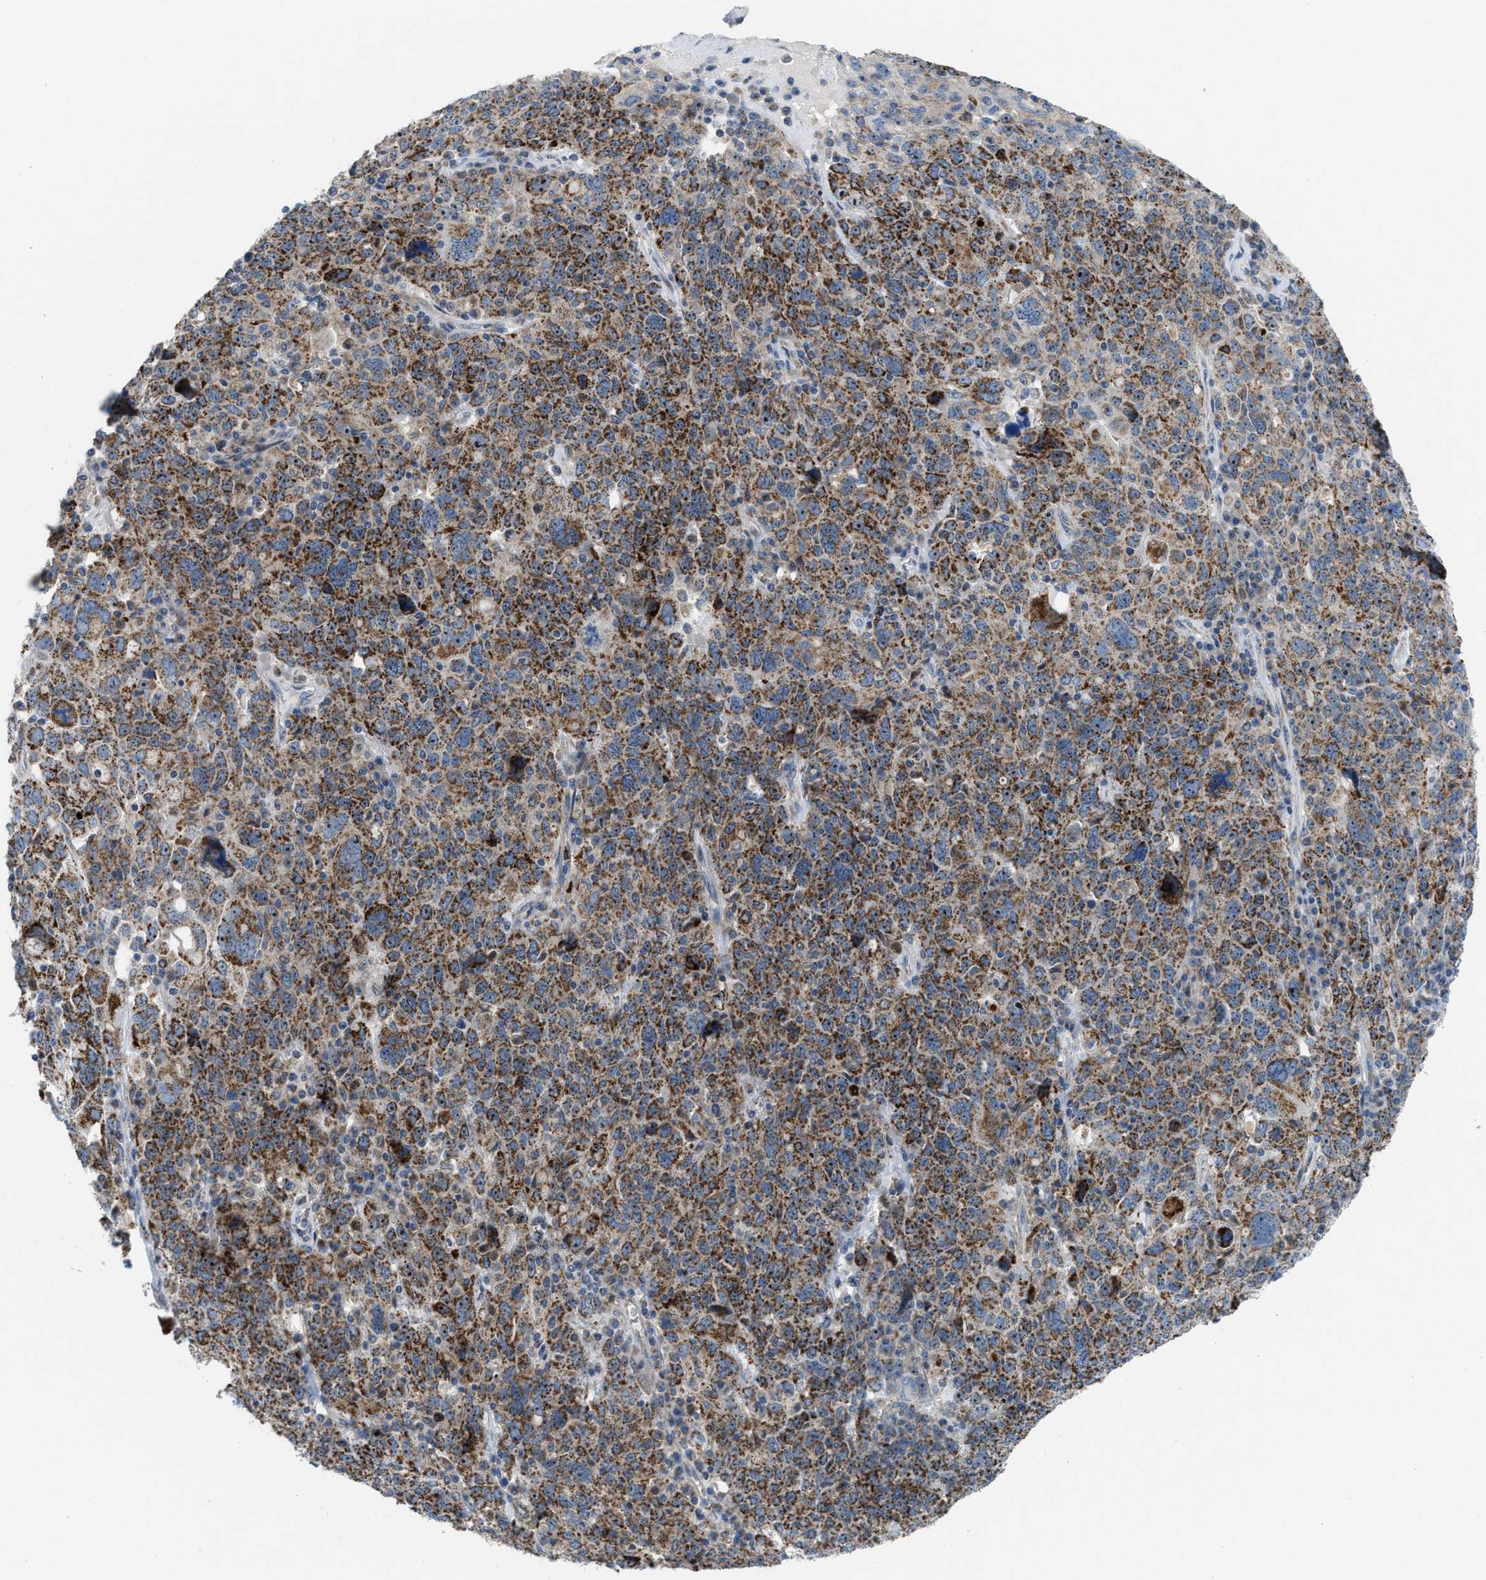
{"staining": {"intensity": "moderate", "quantity": ">75%", "location": "cytoplasmic/membranous,nuclear"}, "tissue": "ovarian cancer", "cell_type": "Tumor cells", "image_type": "cancer", "snomed": [{"axis": "morphology", "description": "Carcinoma, endometroid"}, {"axis": "topography", "description": "Ovary"}], "caption": "Immunohistochemistry (IHC) photomicrograph of neoplastic tissue: ovarian cancer (endometroid carcinoma) stained using immunohistochemistry (IHC) demonstrates medium levels of moderate protein expression localized specifically in the cytoplasmic/membranous and nuclear of tumor cells, appearing as a cytoplasmic/membranous and nuclear brown color.", "gene": "TPH1", "patient": {"sex": "female", "age": 62}}